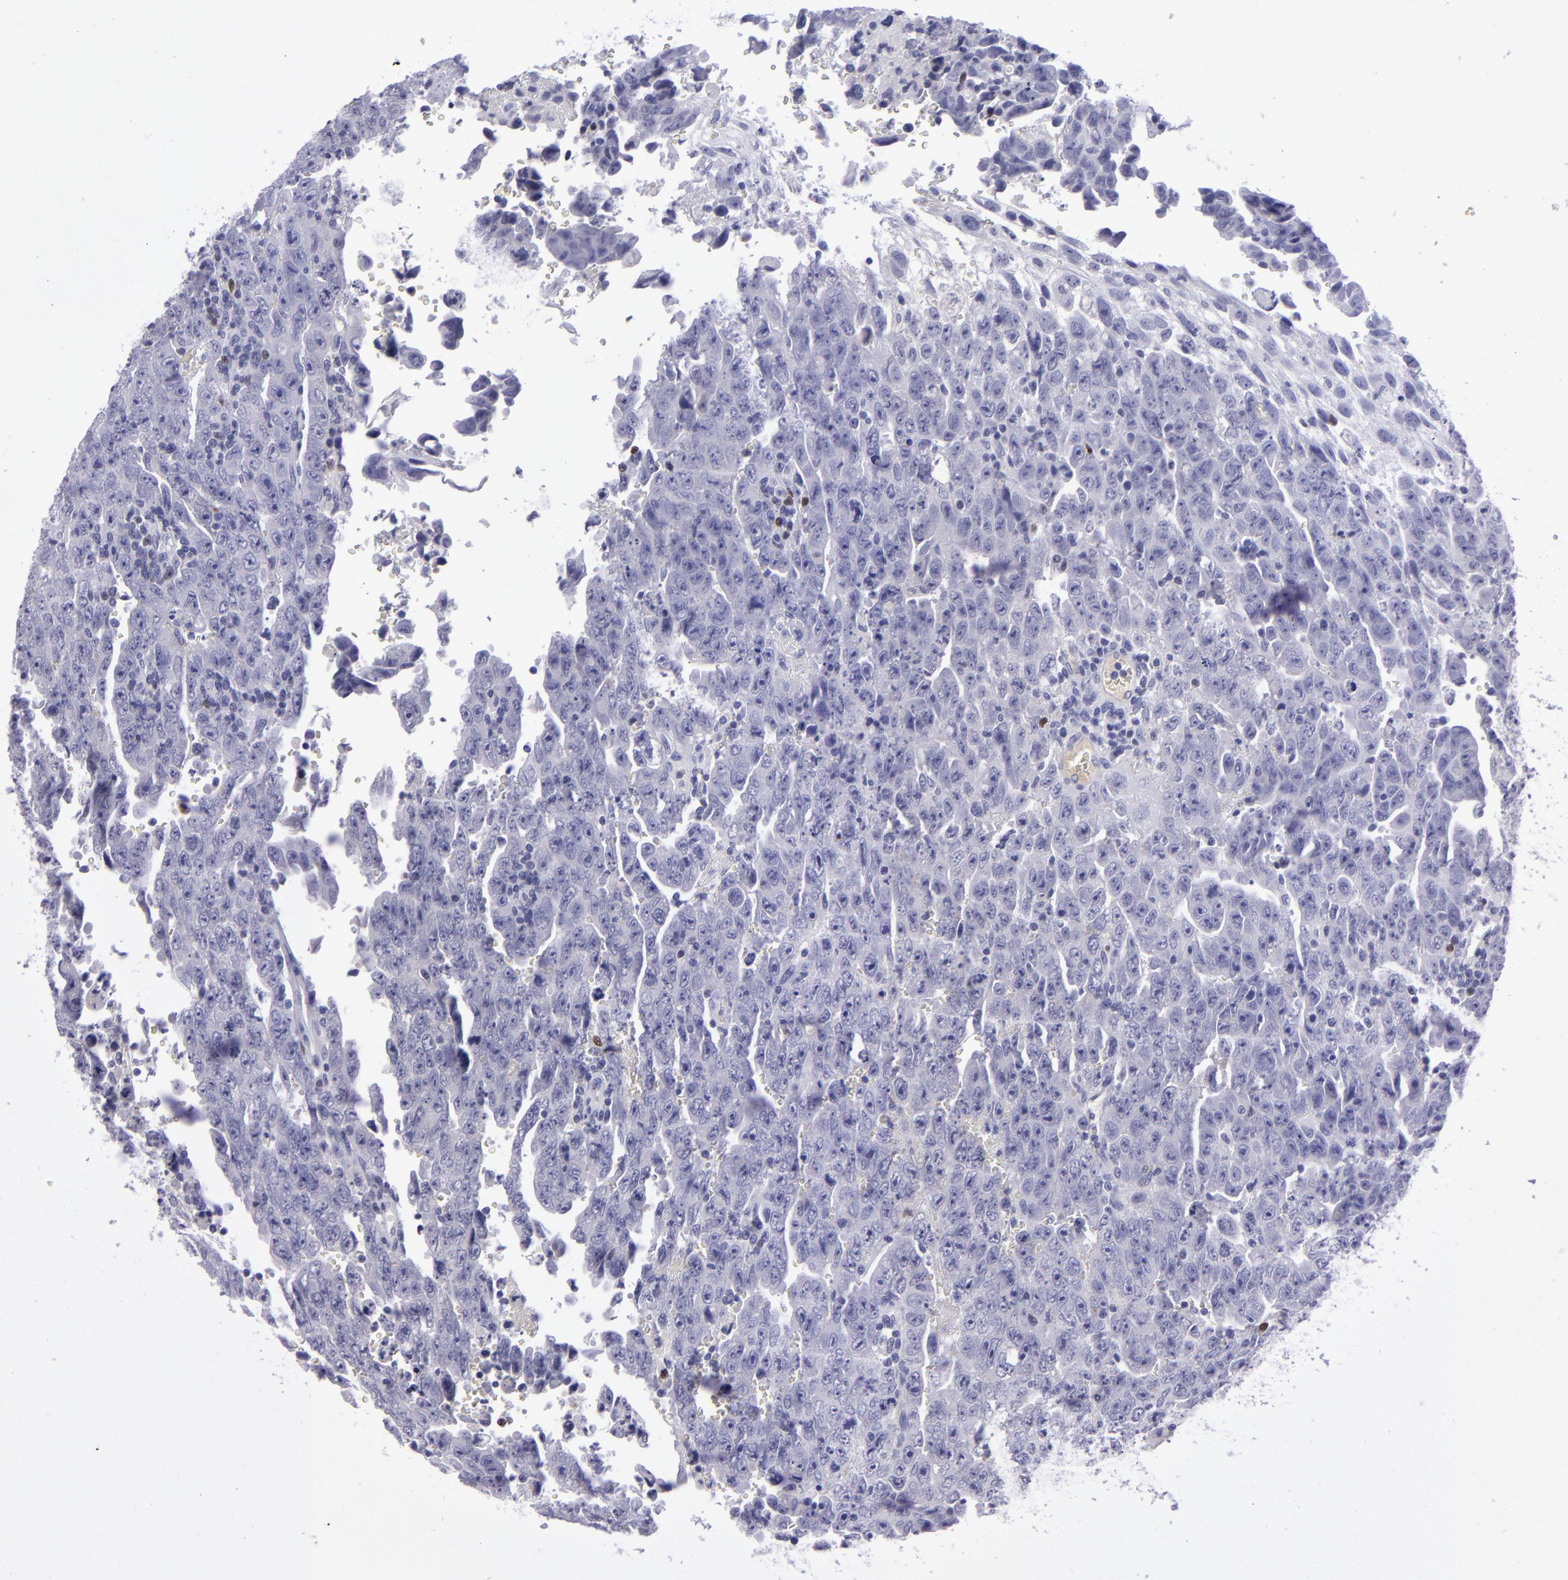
{"staining": {"intensity": "negative", "quantity": "none", "location": "none"}, "tissue": "testis cancer", "cell_type": "Tumor cells", "image_type": "cancer", "snomed": [{"axis": "morphology", "description": "Carcinoma, Embryonal, NOS"}, {"axis": "topography", "description": "Testis"}], "caption": "Human testis cancer stained for a protein using IHC displays no staining in tumor cells.", "gene": "POU2F2", "patient": {"sex": "male", "age": 28}}